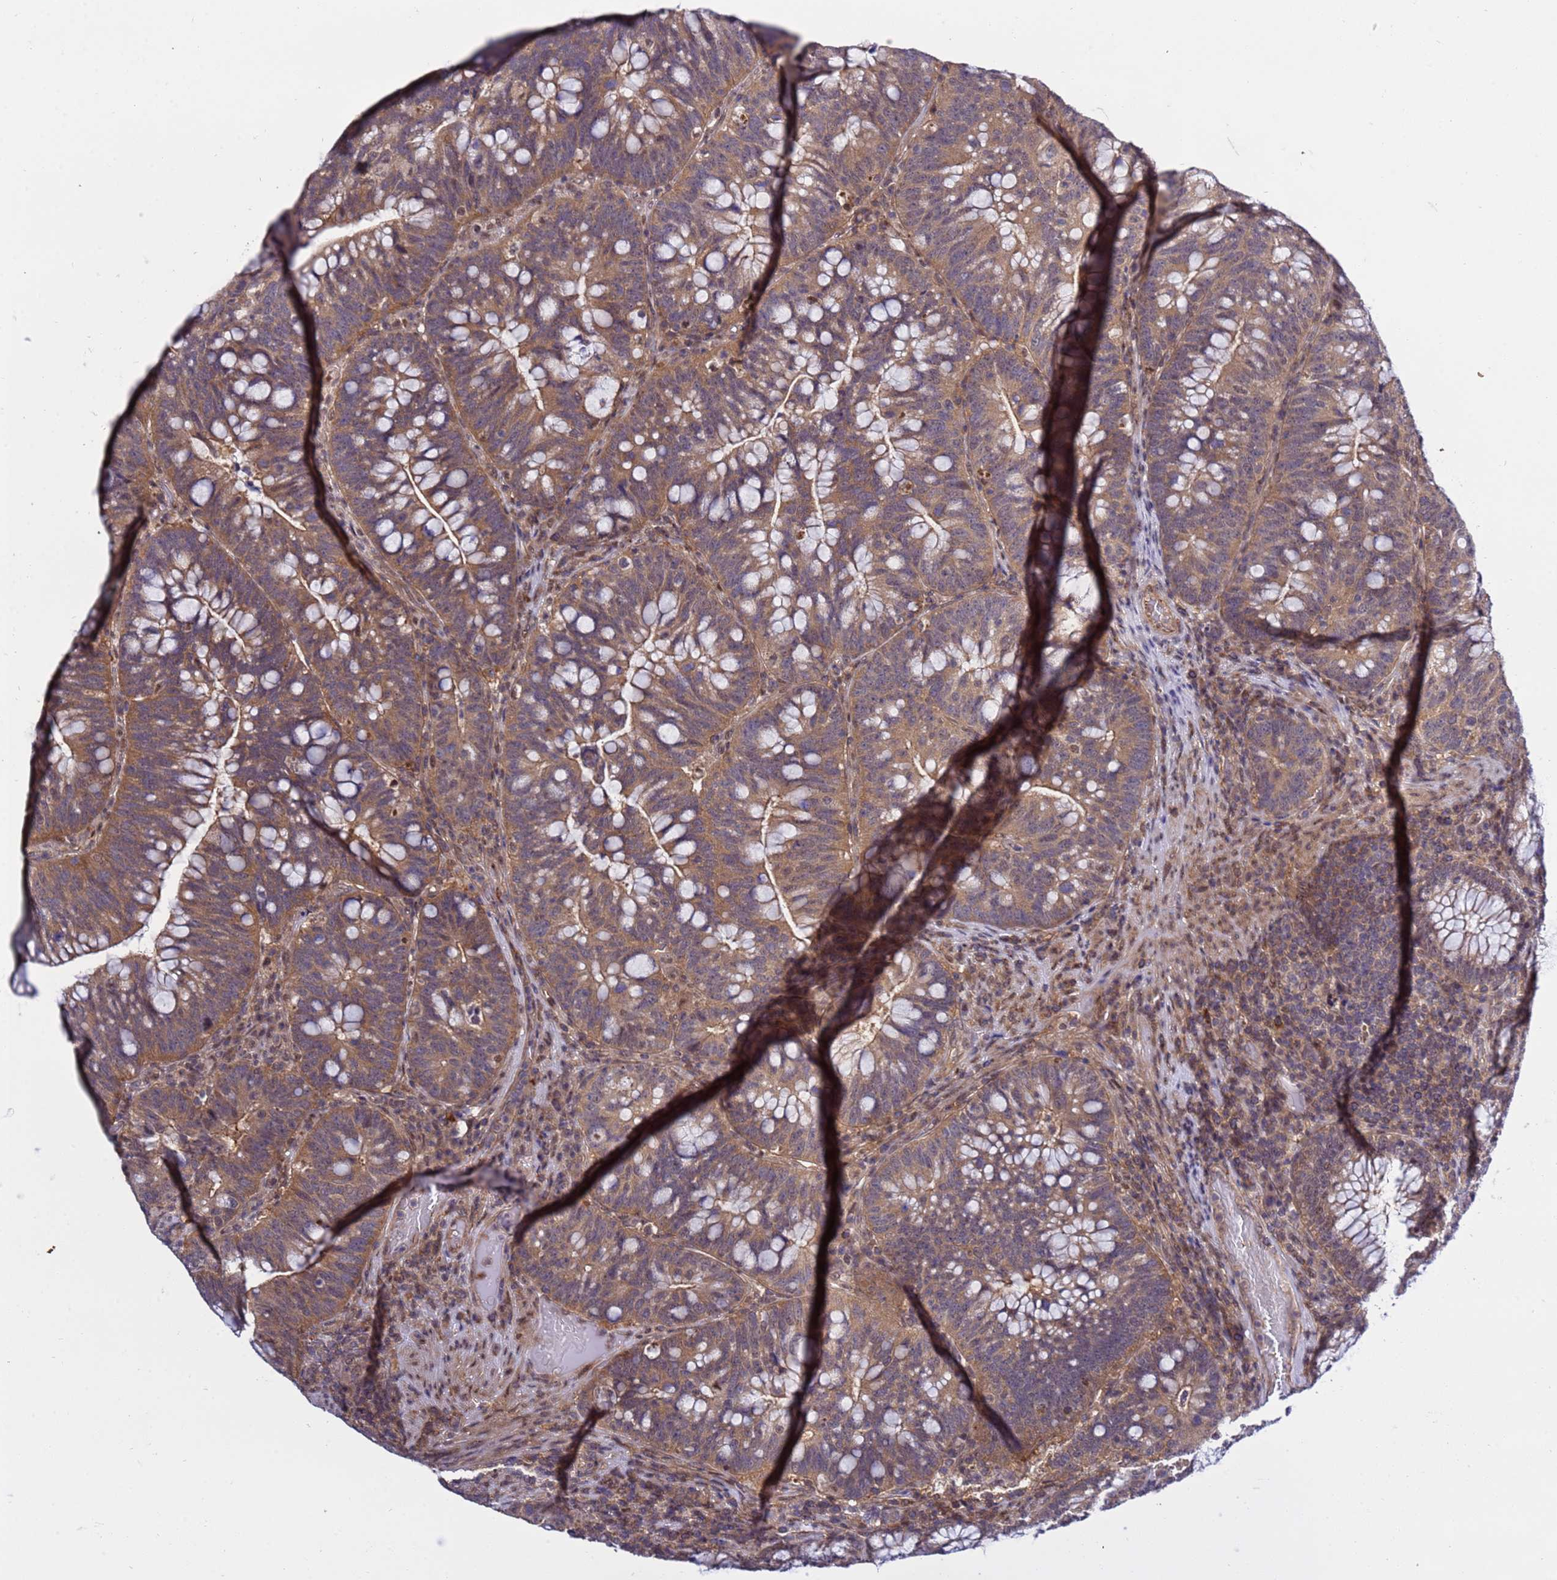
{"staining": {"intensity": "moderate", "quantity": ">75%", "location": "cytoplasmic/membranous"}, "tissue": "colorectal cancer", "cell_type": "Tumor cells", "image_type": "cancer", "snomed": [{"axis": "morphology", "description": "Adenocarcinoma, NOS"}, {"axis": "topography", "description": "Colon"}], "caption": "Approximately >75% of tumor cells in colorectal cancer demonstrate moderate cytoplasmic/membranous protein staining as visualized by brown immunohistochemical staining.", "gene": "GEN1", "patient": {"sex": "female", "age": 66}}